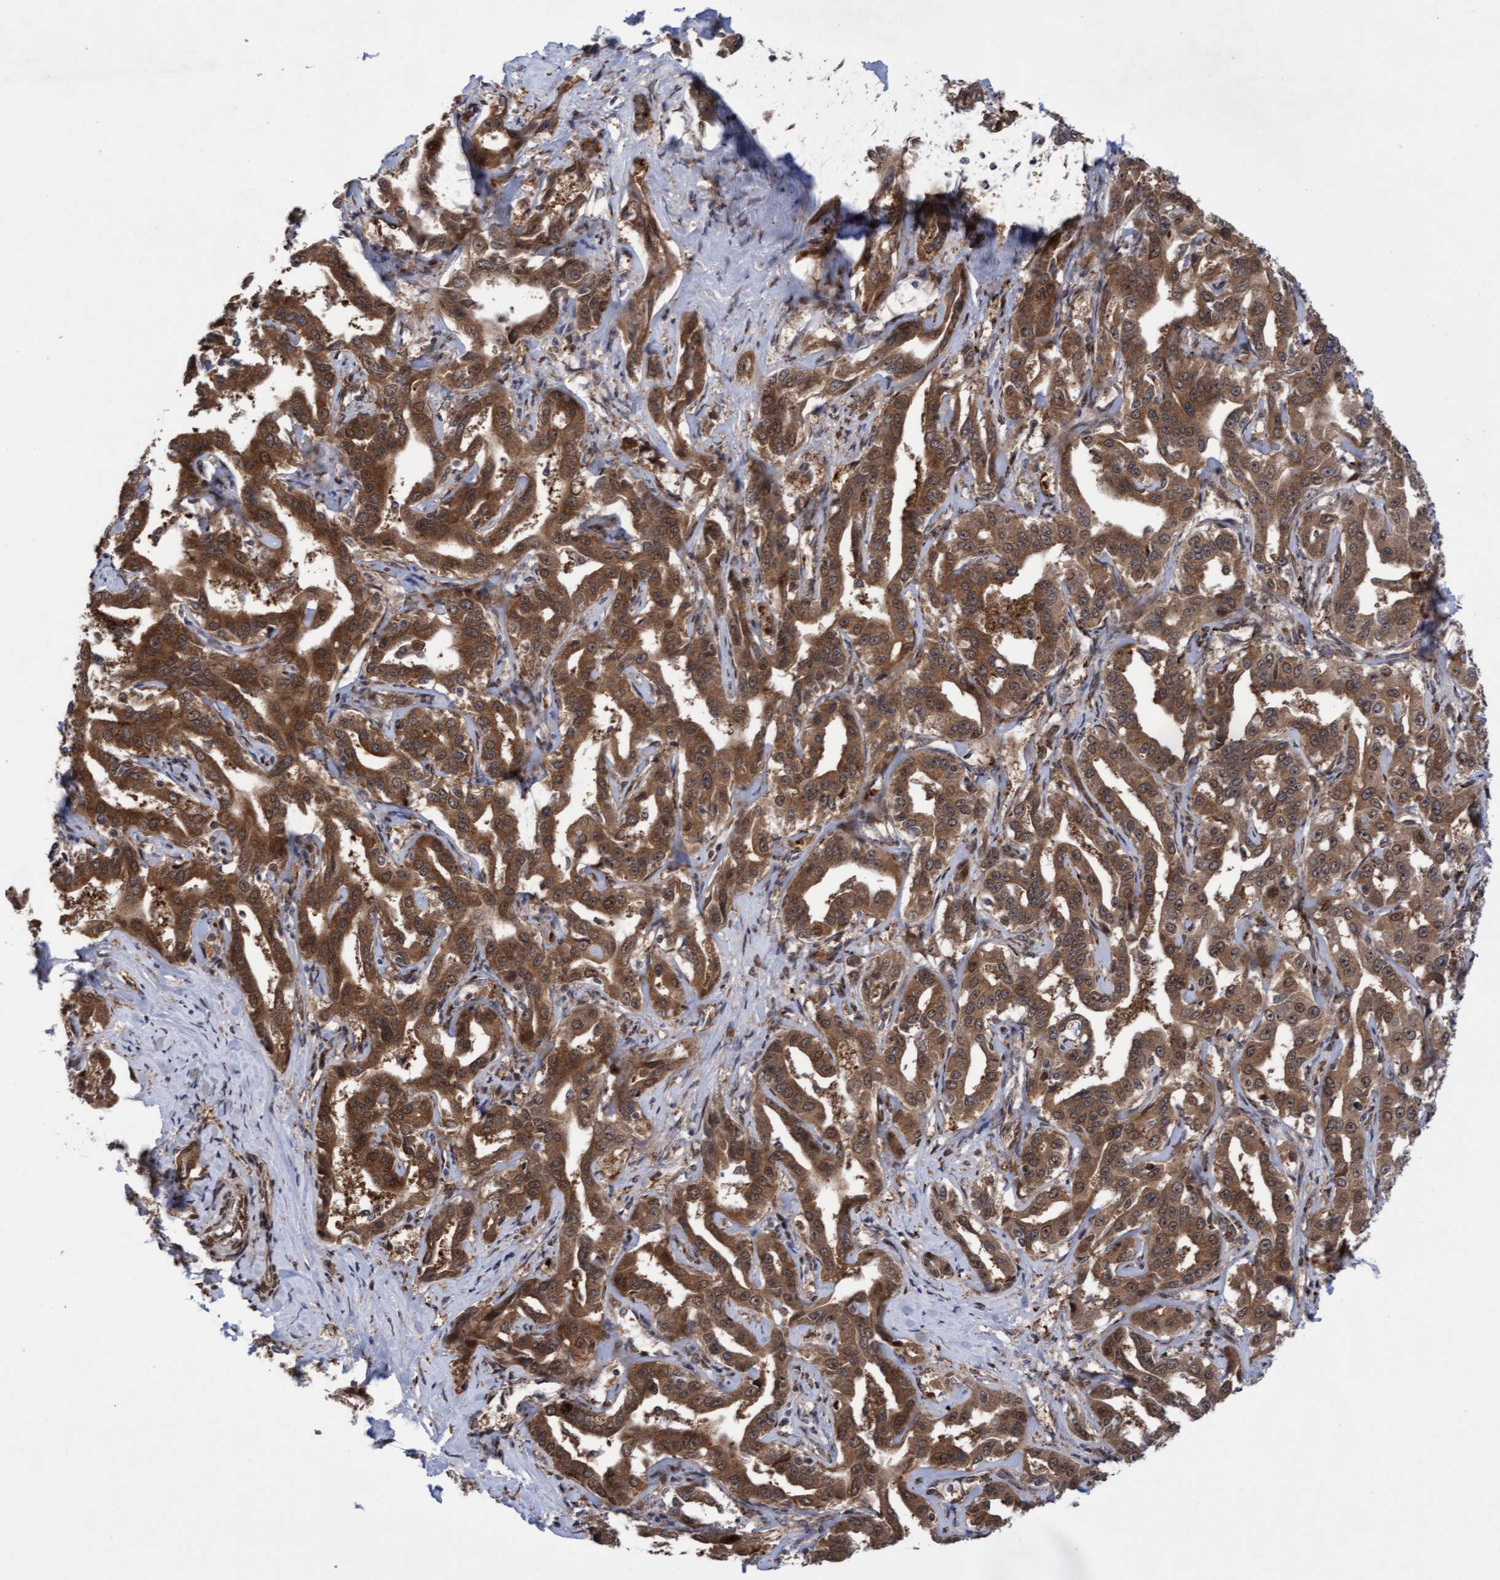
{"staining": {"intensity": "moderate", "quantity": ">75%", "location": "cytoplasmic/membranous"}, "tissue": "liver cancer", "cell_type": "Tumor cells", "image_type": "cancer", "snomed": [{"axis": "morphology", "description": "Cholangiocarcinoma"}, {"axis": "topography", "description": "Liver"}], "caption": "Liver cancer stained for a protein (brown) displays moderate cytoplasmic/membranous positive expression in about >75% of tumor cells.", "gene": "TANC2", "patient": {"sex": "male", "age": 59}}